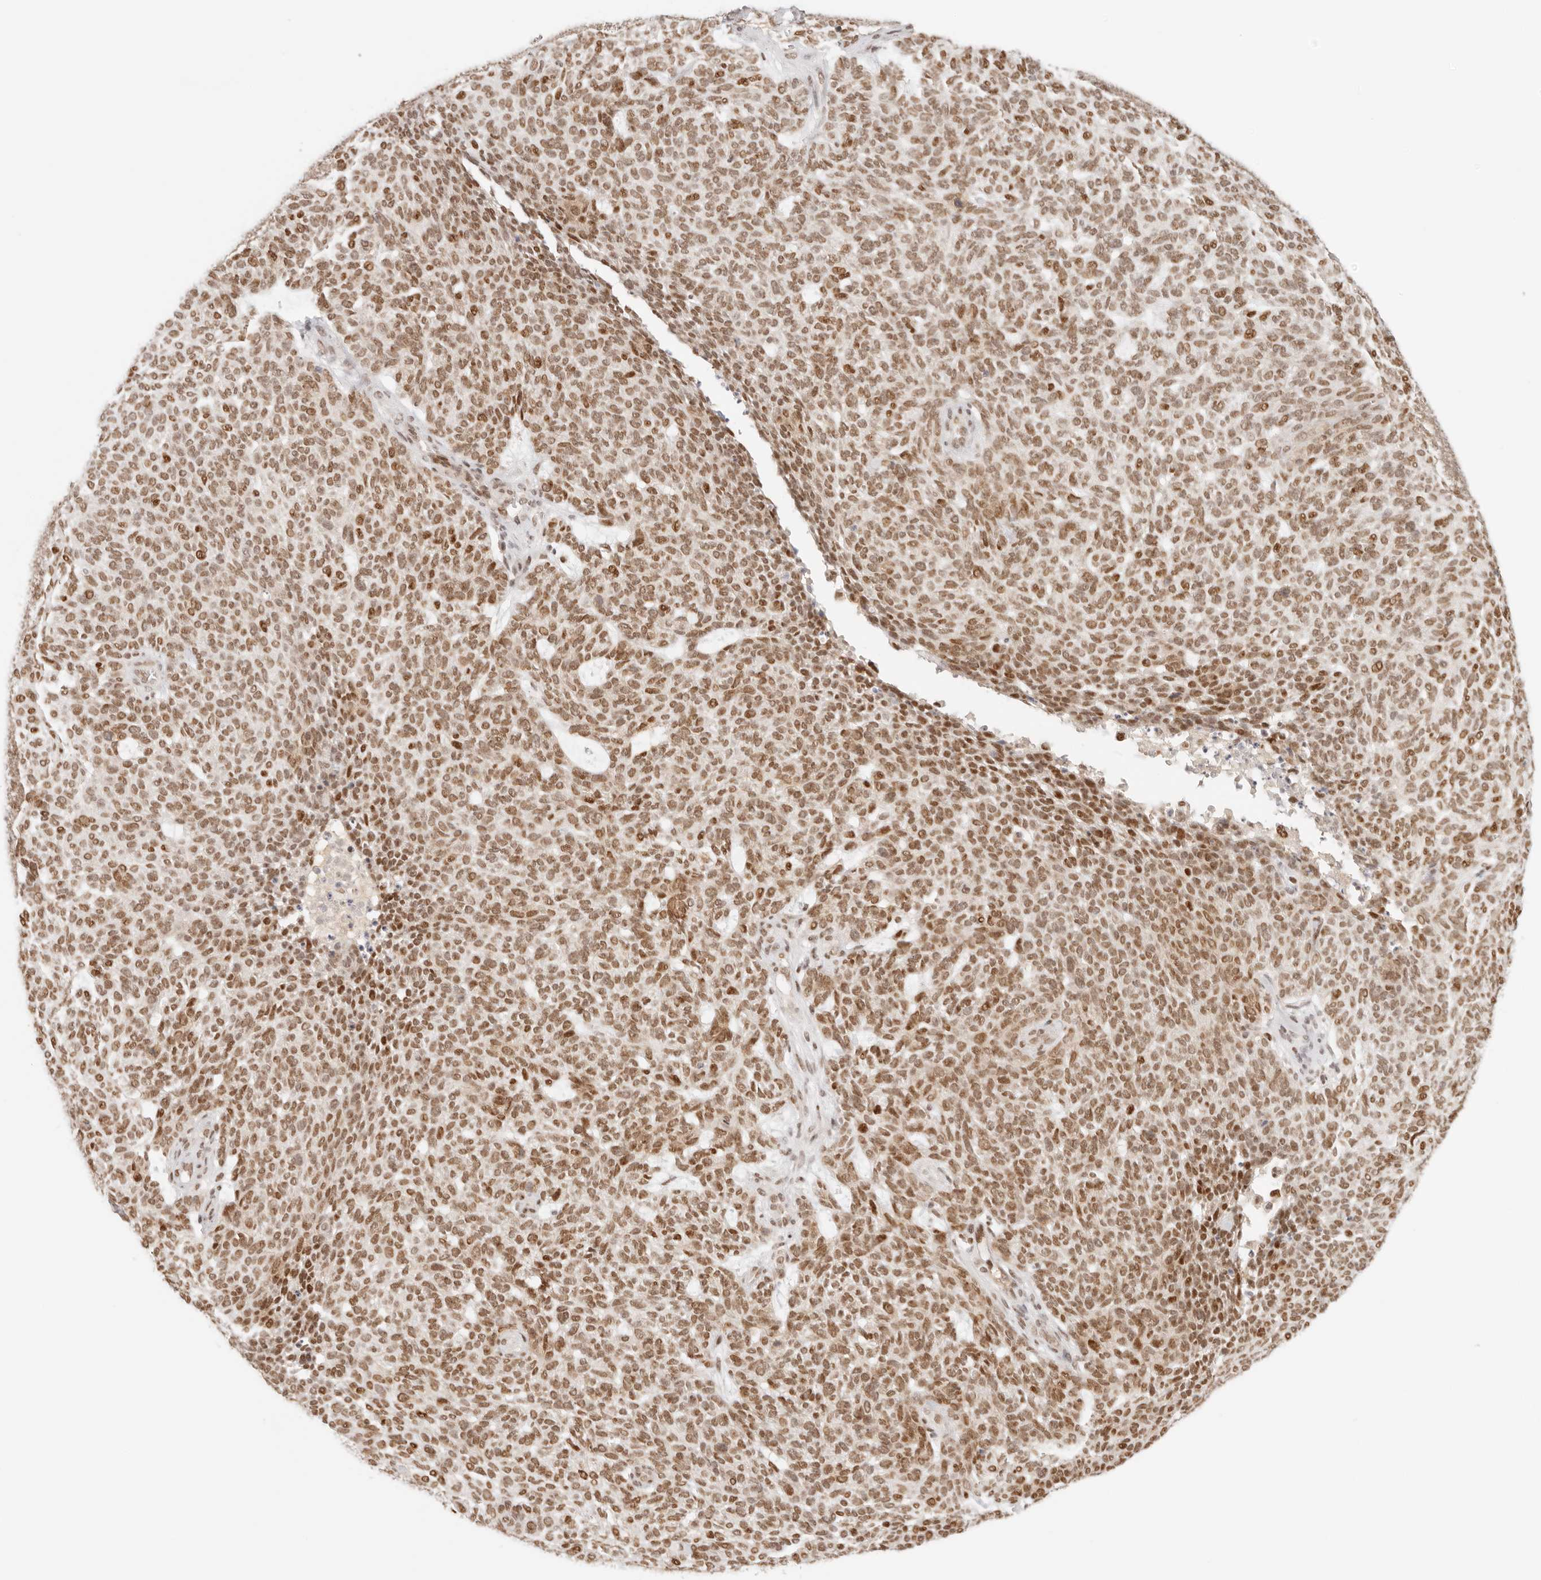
{"staining": {"intensity": "moderate", "quantity": ">75%", "location": "nuclear"}, "tissue": "skin cancer", "cell_type": "Tumor cells", "image_type": "cancer", "snomed": [{"axis": "morphology", "description": "Squamous cell carcinoma, NOS"}, {"axis": "topography", "description": "Skin"}], "caption": "Immunohistochemical staining of skin squamous cell carcinoma demonstrates medium levels of moderate nuclear expression in approximately >75% of tumor cells.", "gene": "HOXC5", "patient": {"sex": "female", "age": 90}}